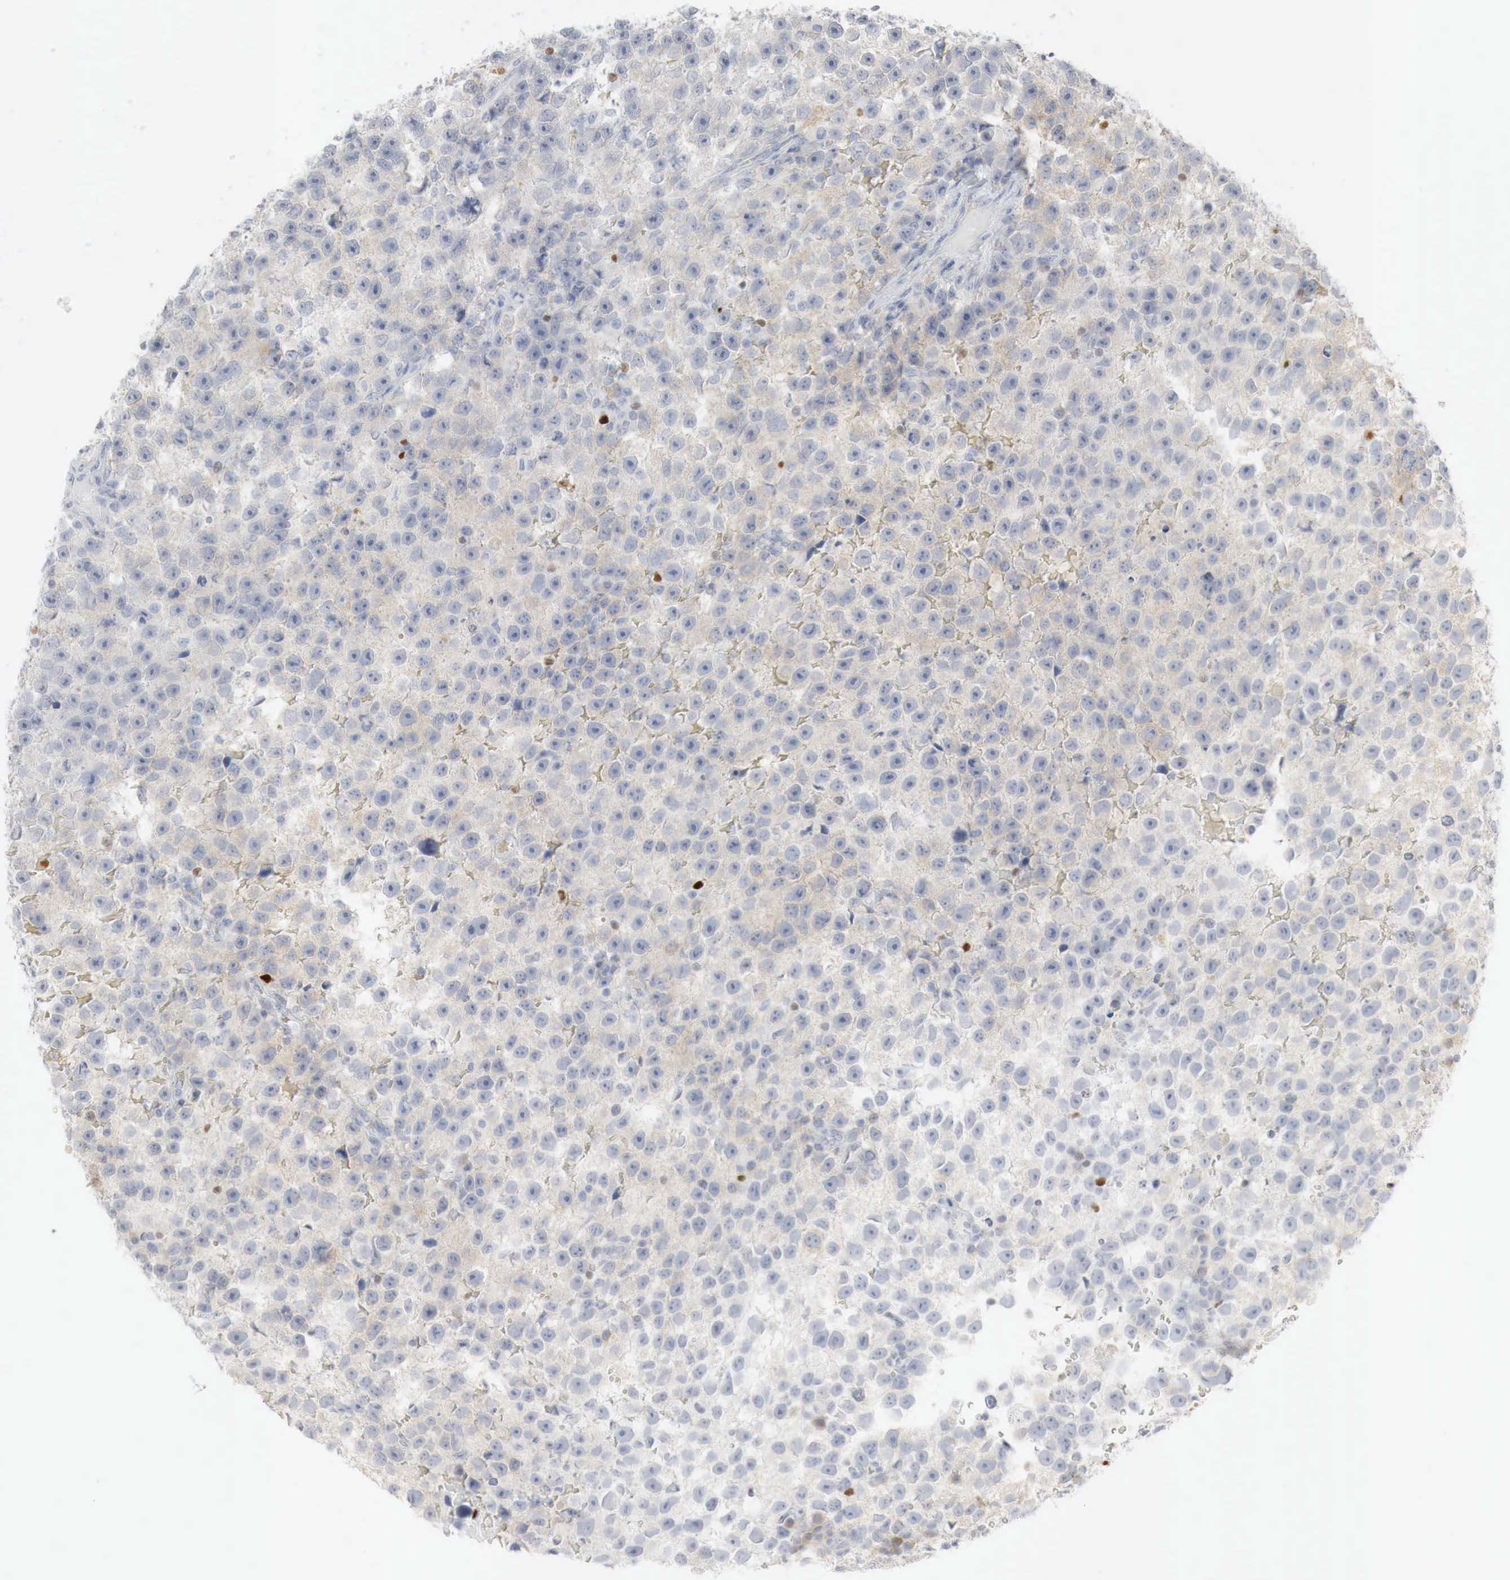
{"staining": {"intensity": "weak", "quantity": "25%-75%", "location": "cytoplasmic/membranous"}, "tissue": "testis cancer", "cell_type": "Tumor cells", "image_type": "cancer", "snomed": [{"axis": "morphology", "description": "Seminoma, NOS"}, {"axis": "topography", "description": "Testis"}], "caption": "Immunohistochemistry (IHC) of testis cancer (seminoma) exhibits low levels of weak cytoplasmic/membranous positivity in approximately 25%-75% of tumor cells.", "gene": "TP63", "patient": {"sex": "male", "age": 33}}